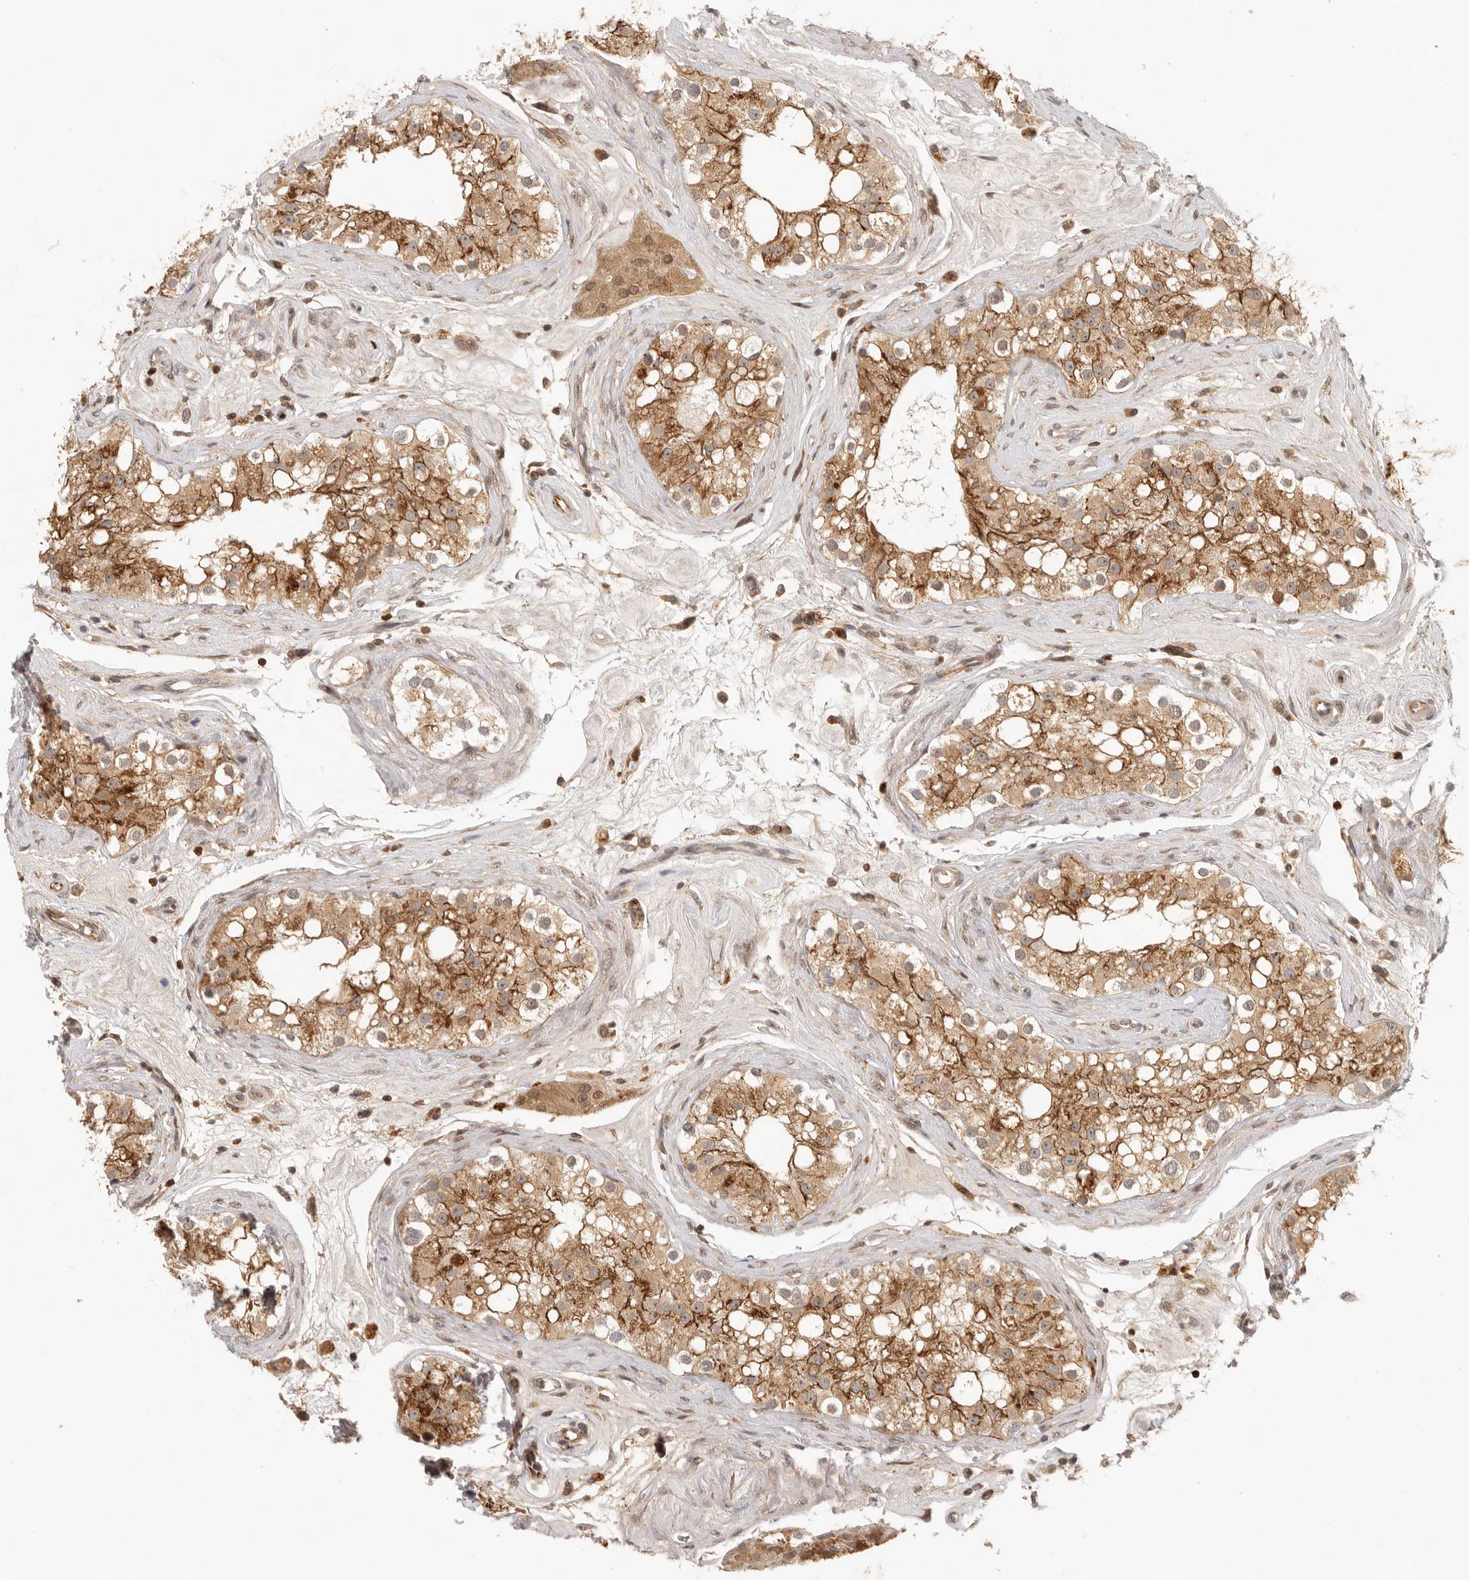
{"staining": {"intensity": "moderate", "quantity": ">75%", "location": "cytoplasmic/membranous"}, "tissue": "testis", "cell_type": "Cells in seminiferous ducts", "image_type": "normal", "snomed": [{"axis": "morphology", "description": "Normal tissue, NOS"}, {"axis": "topography", "description": "Testis"}], "caption": "IHC (DAB (3,3'-diaminobenzidine)) staining of normal human testis demonstrates moderate cytoplasmic/membranous protein staining in about >75% of cells in seminiferous ducts.", "gene": "AHDC1", "patient": {"sex": "male", "age": 84}}